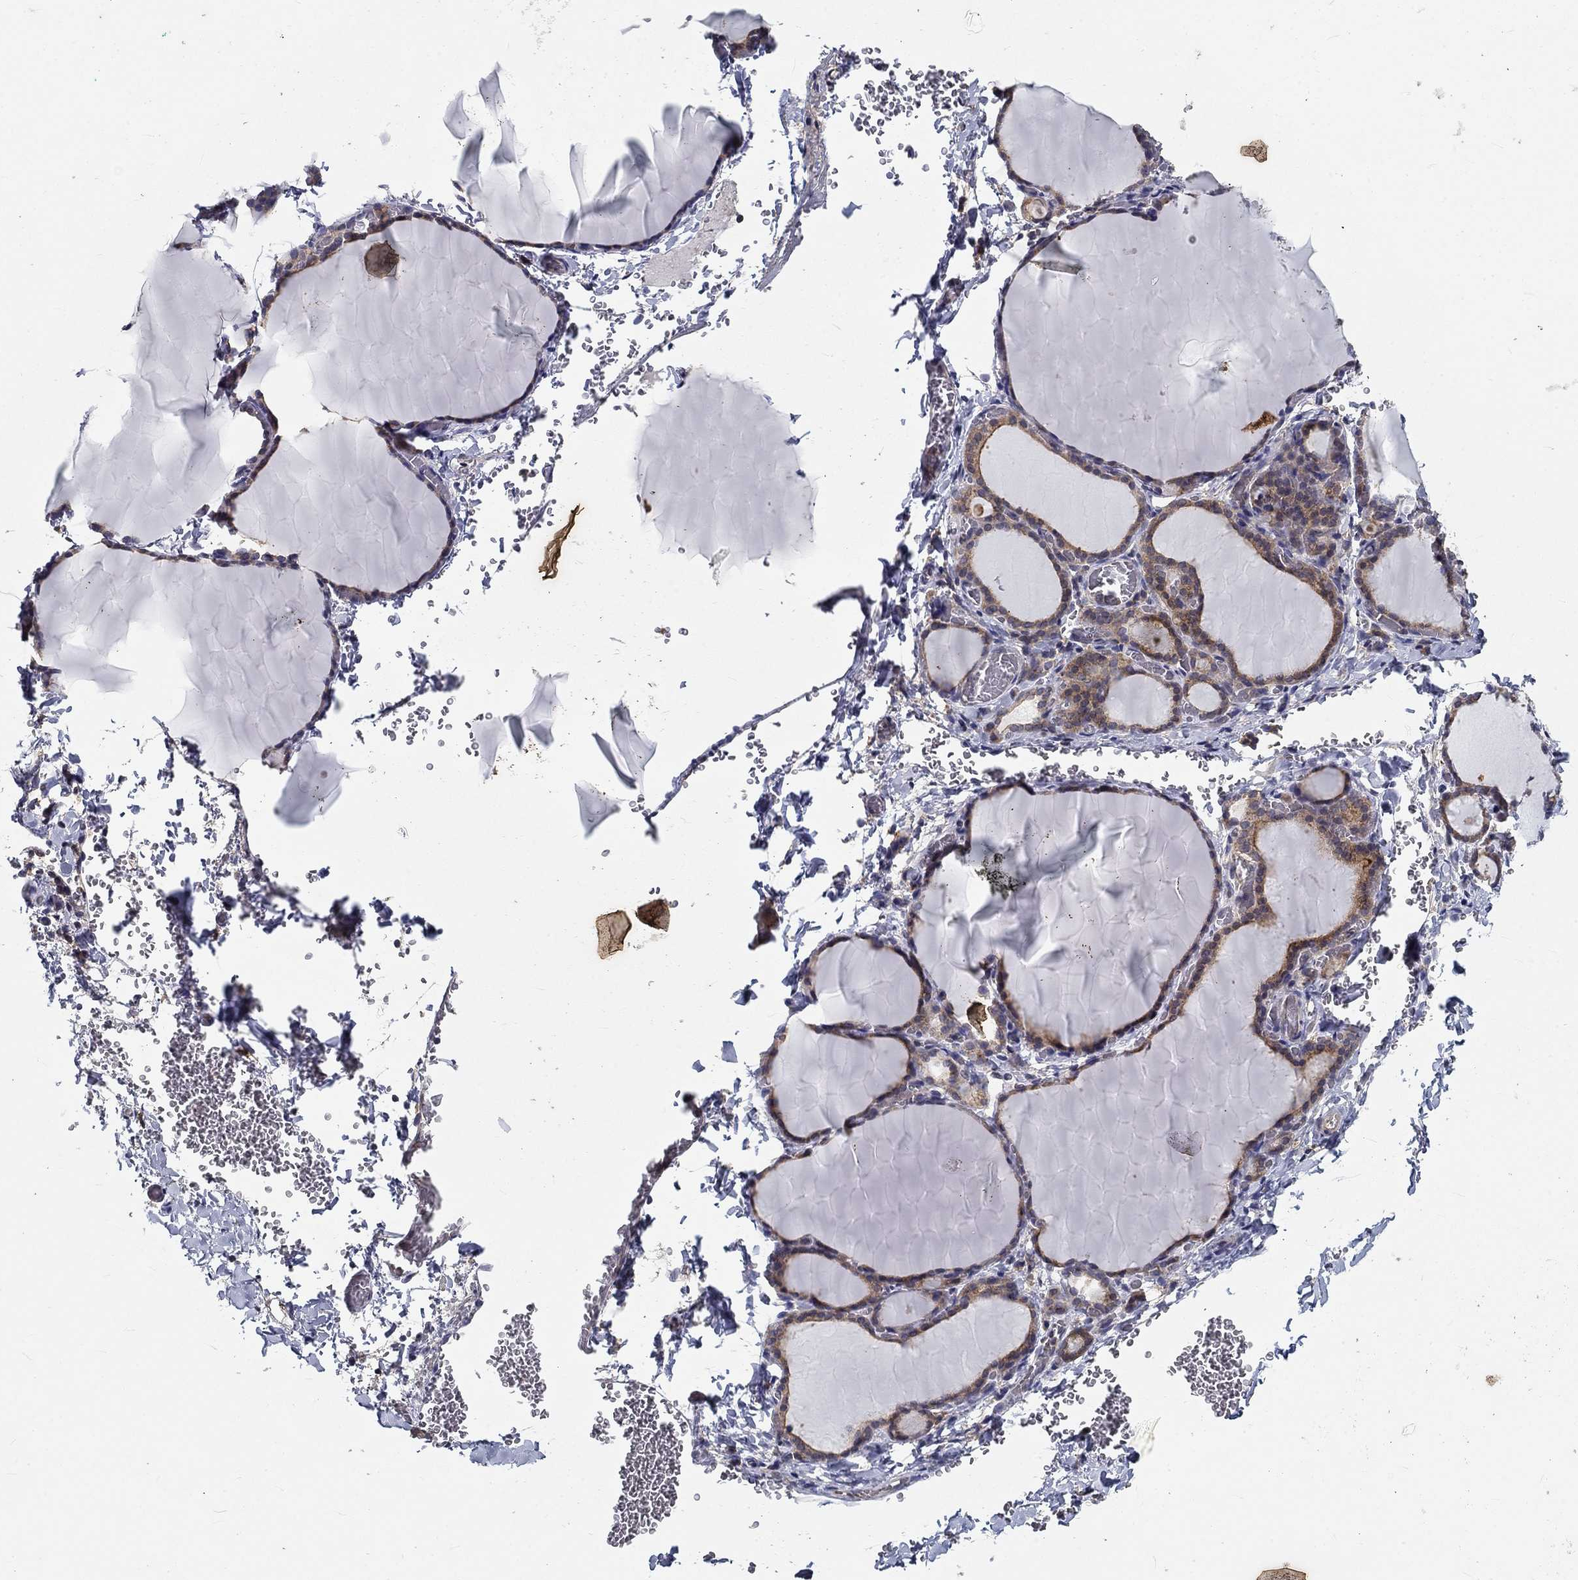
{"staining": {"intensity": "moderate", "quantity": "25%-75%", "location": "cytoplasmic/membranous"}, "tissue": "thyroid gland", "cell_type": "Glandular cells", "image_type": "normal", "snomed": [{"axis": "morphology", "description": "Normal tissue, NOS"}, {"axis": "morphology", "description": "Hyperplasia, NOS"}, {"axis": "topography", "description": "Thyroid gland"}], "caption": "This histopathology image displays IHC staining of unremarkable thyroid gland, with medium moderate cytoplasmic/membranous staining in about 25%-75% of glandular cells.", "gene": "ALDH4A1", "patient": {"sex": "female", "age": 27}}